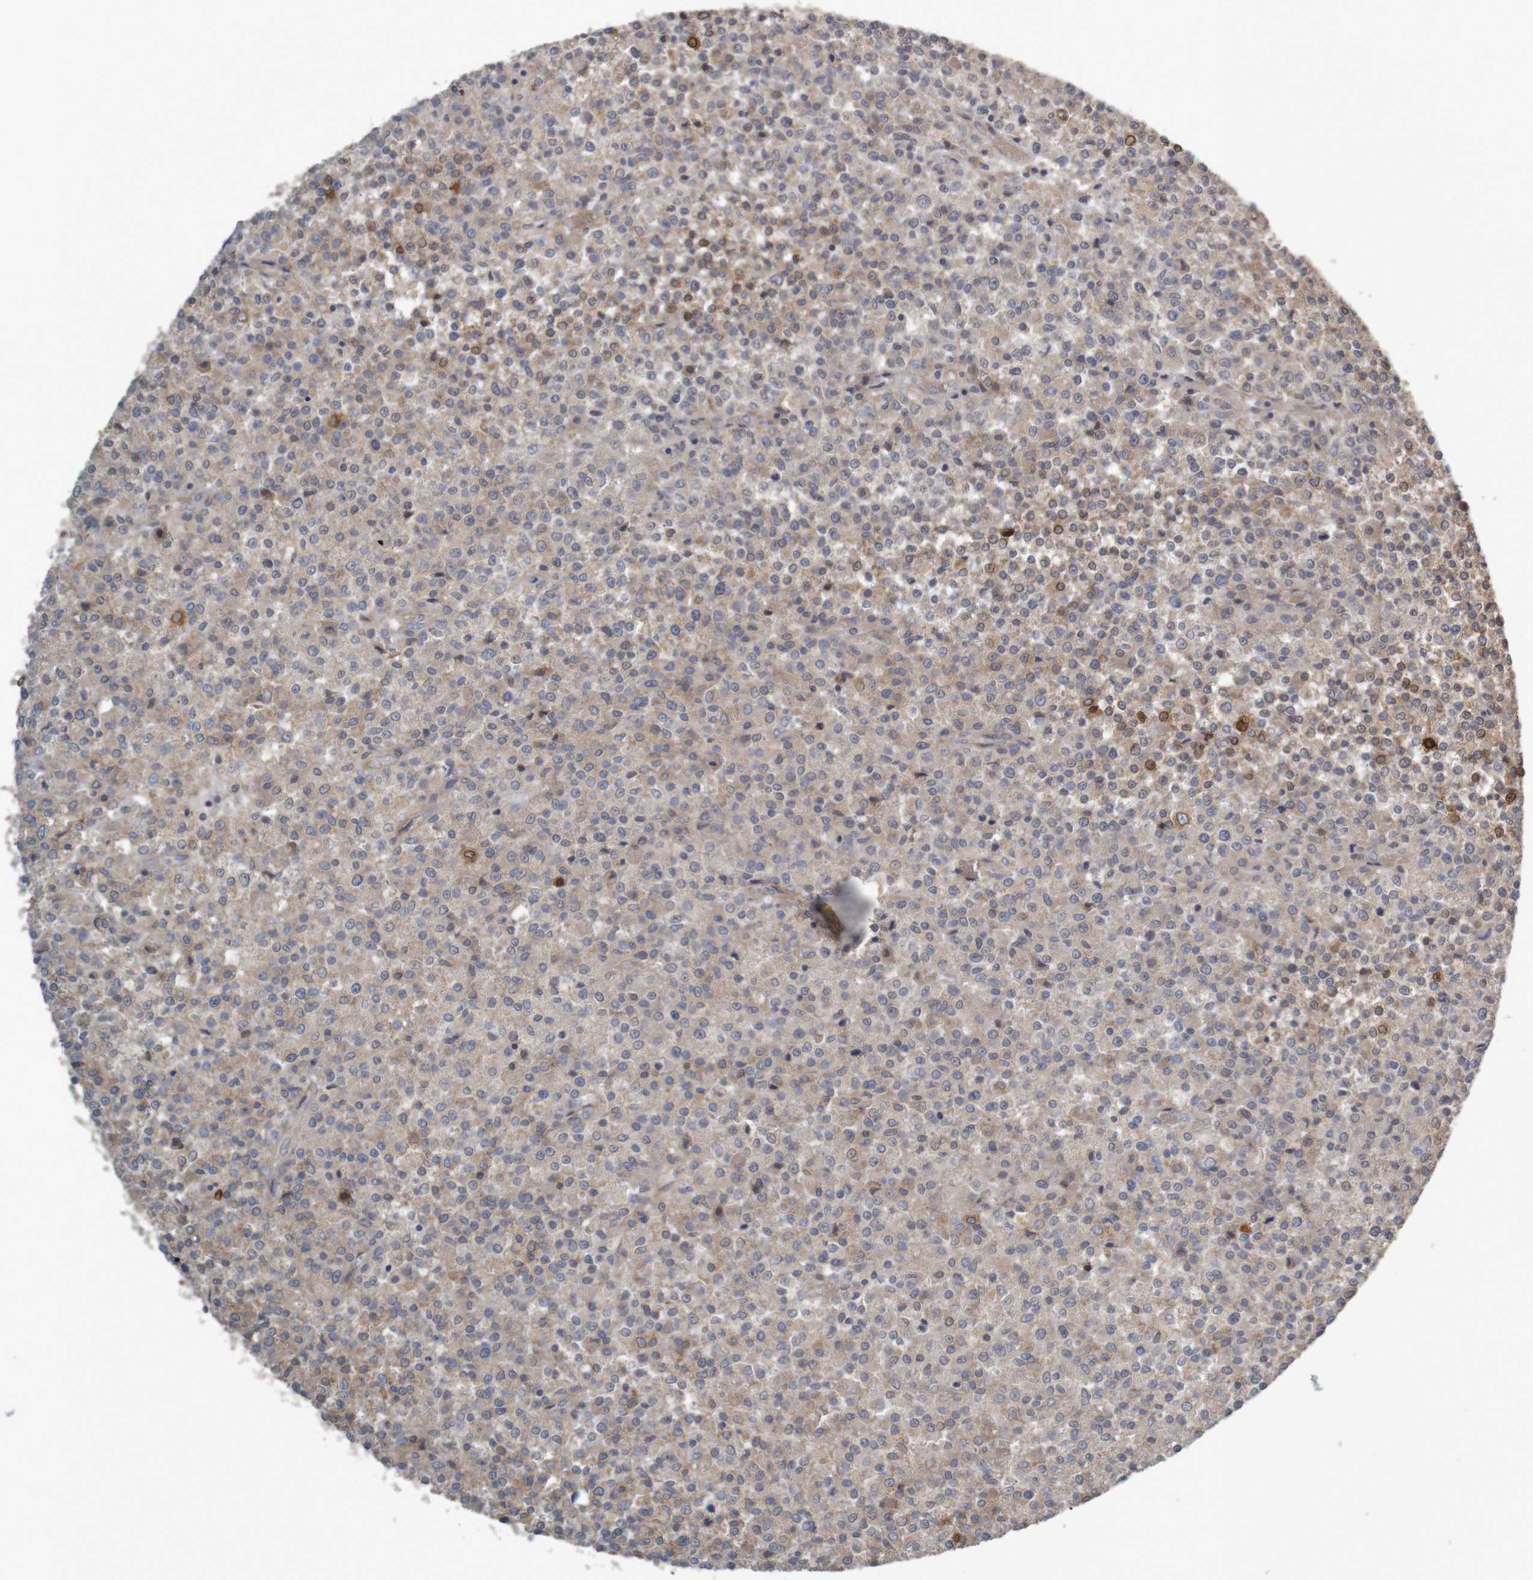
{"staining": {"intensity": "weak", "quantity": ">75%", "location": "cytoplasmic/membranous"}, "tissue": "testis cancer", "cell_type": "Tumor cells", "image_type": "cancer", "snomed": [{"axis": "morphology", "description": "Seminoma, NOS"}, {"axis": "topography", "description": "Testis"}], "caption": "A photomicrograph of human testis seminoma stained for a protein exhibits weak cytoplasmic/membranous brown staining in tumor cells. (brown staining indicates protein expression, while blue staining denotes nuclei).", "gene": "B3GAT2", "patient": {"sex": "male", "age": 59}}